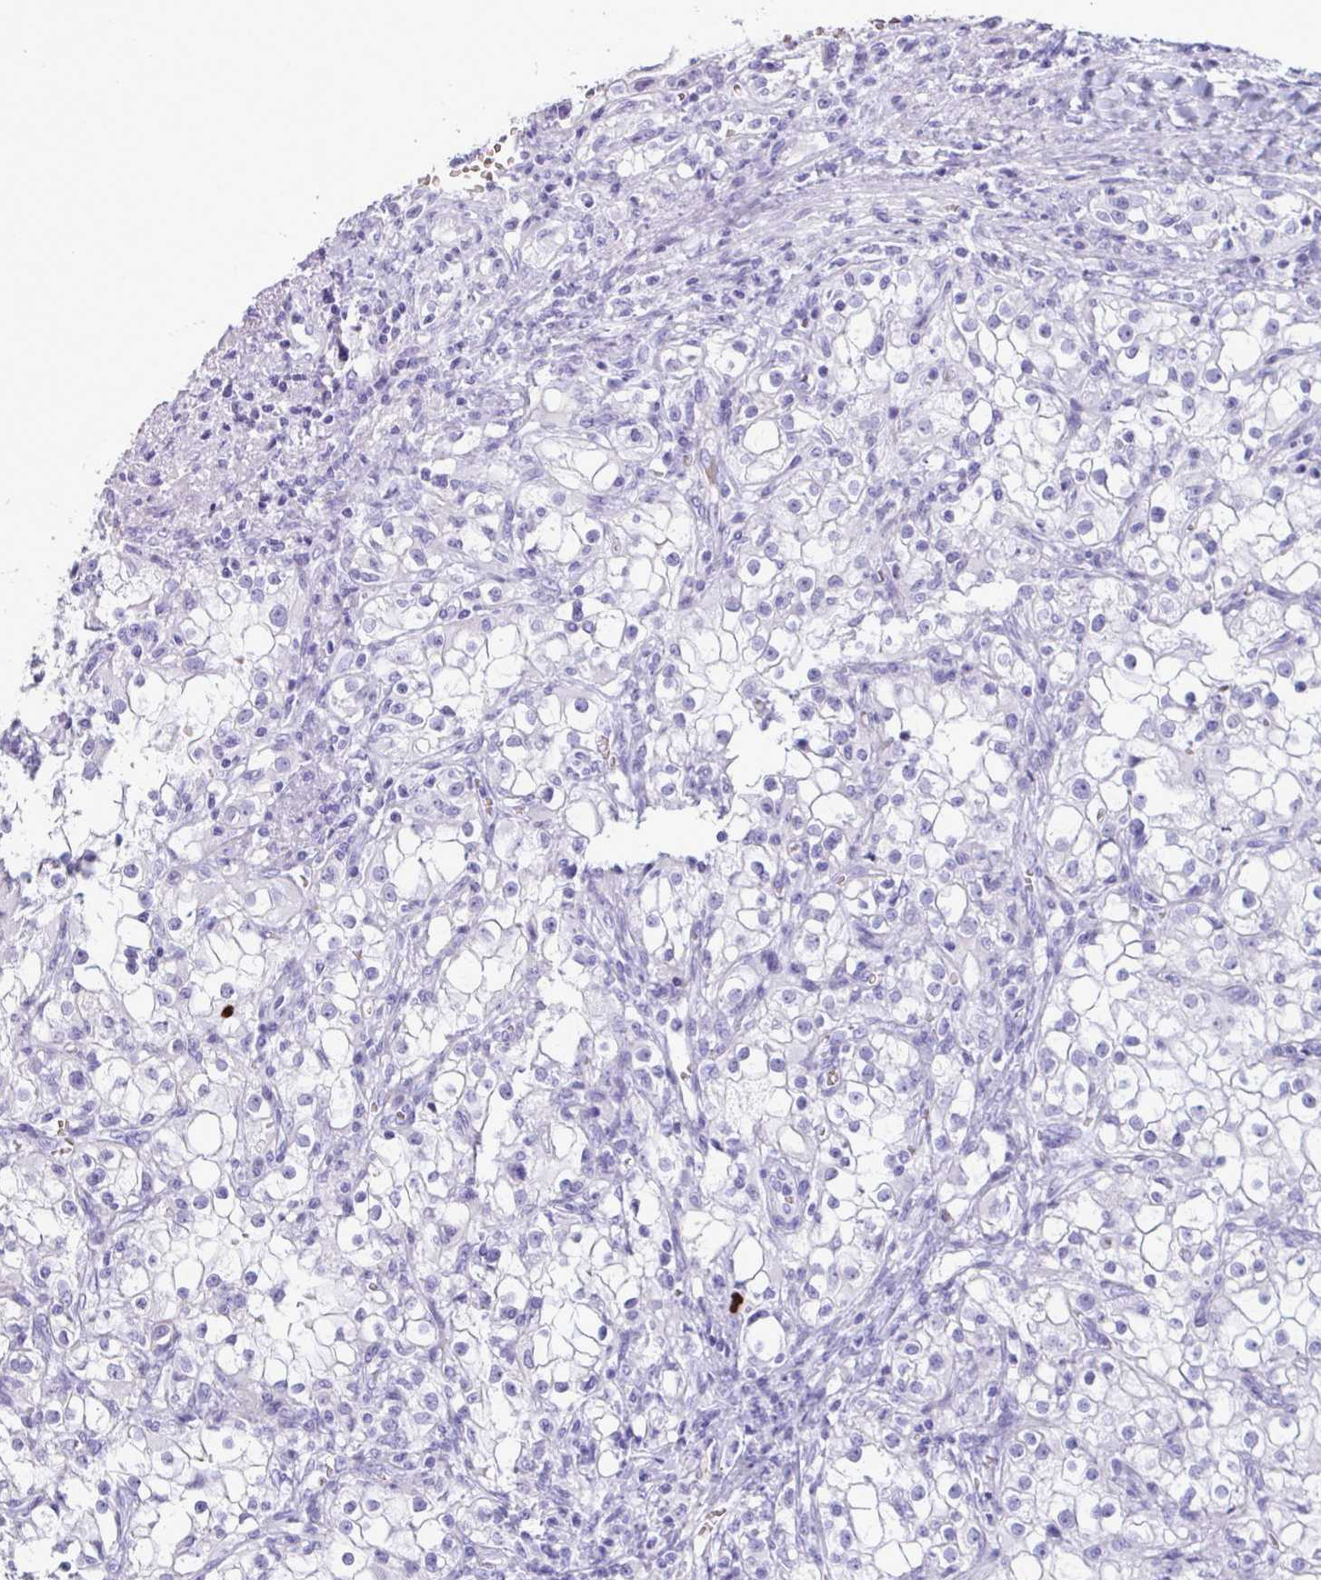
{"staining": {"intensity": "negative", "quantity": "none", "location": "none"}, "tissue": "renal cancer", "cell_type": "Tumor cells", "image_type": "cancer", "snomed": [{"axis": "morphology", "description": "Adenocarcinoma, NOS"}, {"axis": "topography", "description": "Kidney"}], "caption": "DAB (3,3'-diaminobenzidine) immunohistochemical staining of renal cancer displays no significant positivity in tumor cells. (DAB (3,3'-diaminobenzidine) IHC visualized using brightfield microscopy, high magnification).", "gene": "SLC2A1", "patient": {"sex": "female", "age": 74}}